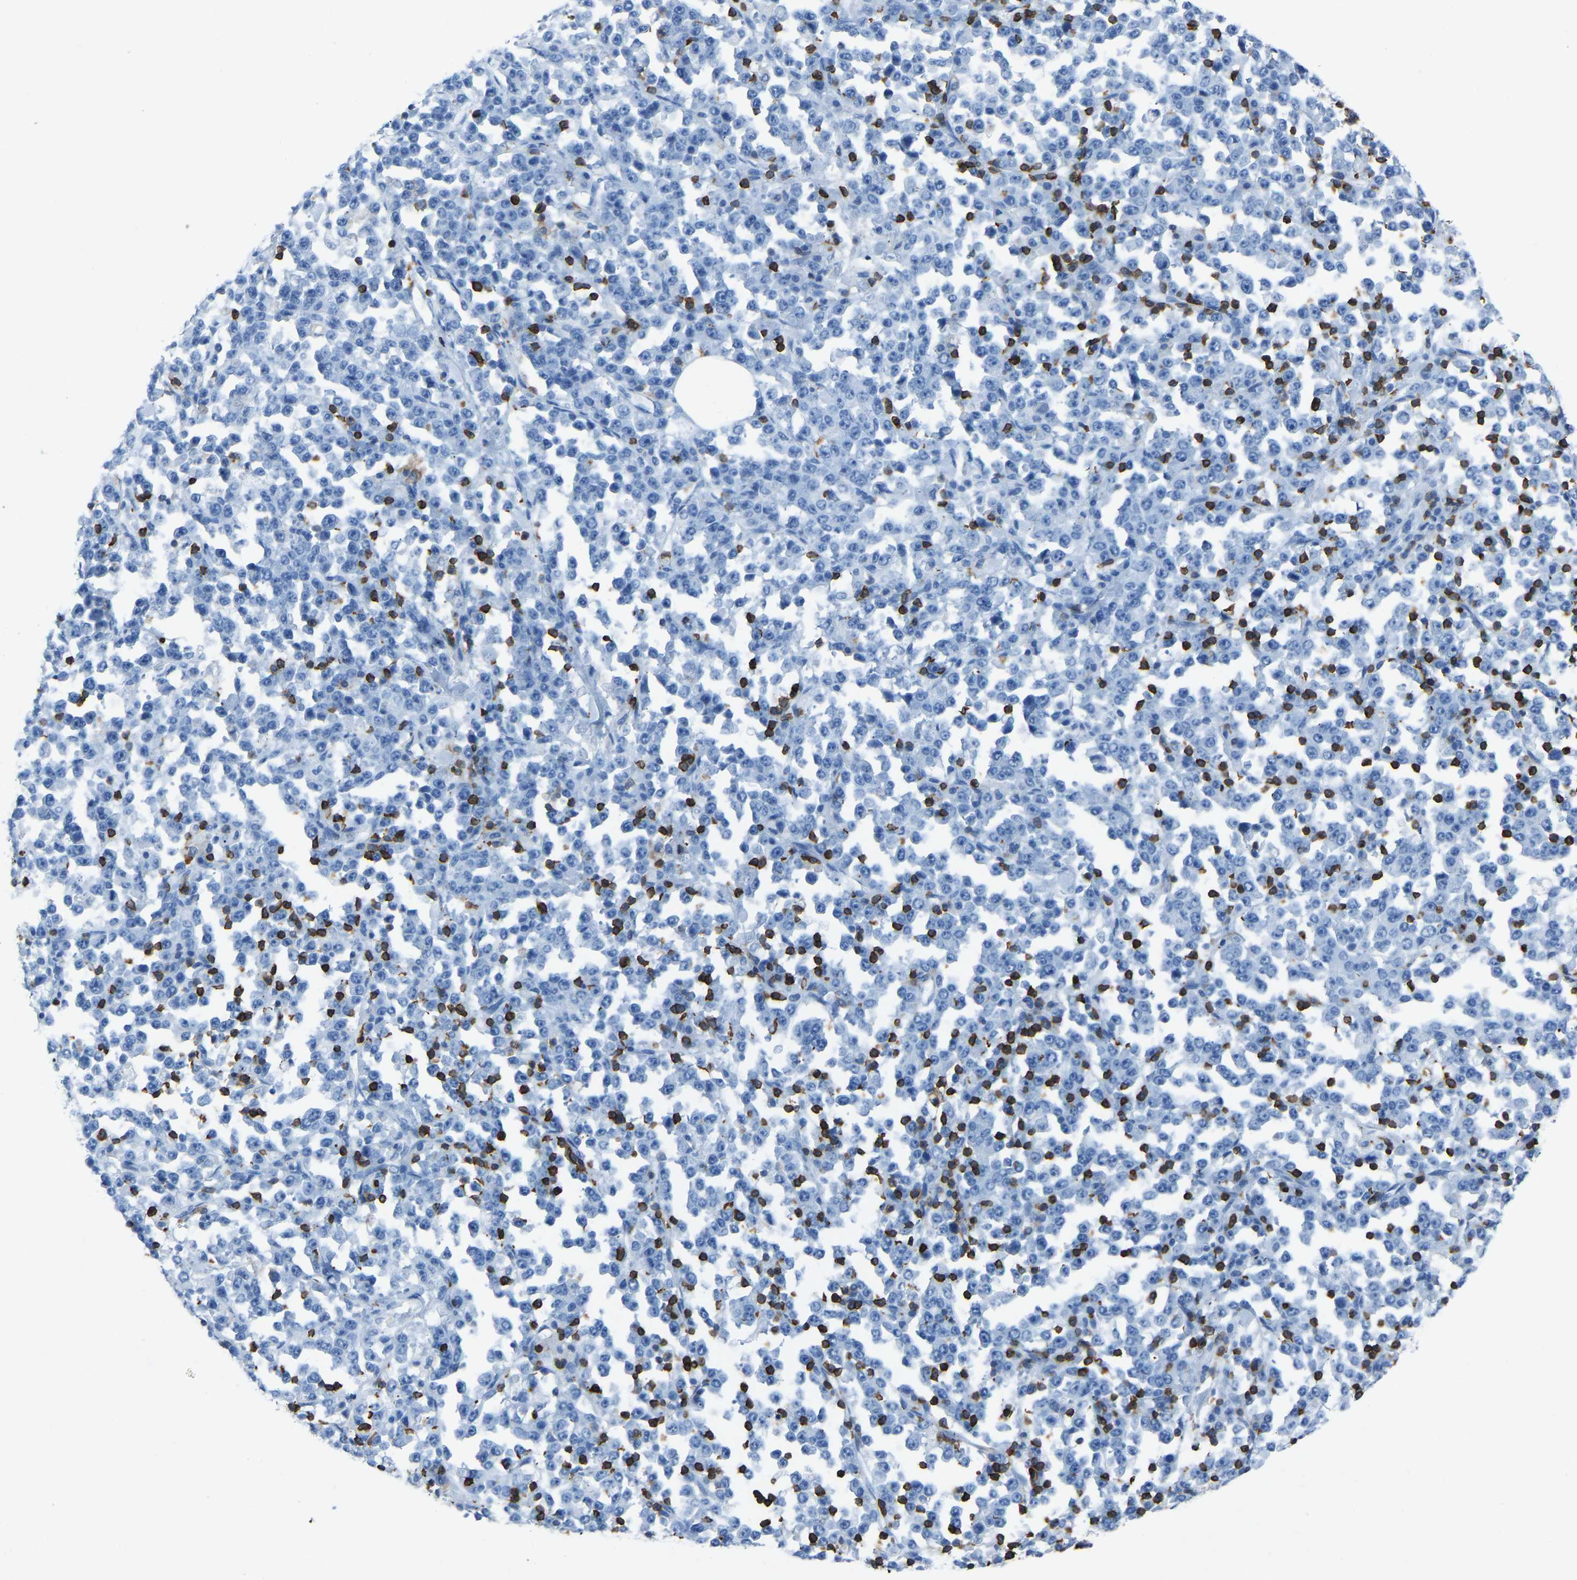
{"staining": {"intensity": "negative", "quantity": "none", "location": "none"}, "tissue": "stomach cancer", "cell_type": "Tumor cells", "image_type": "cancer", "snomed": [{"axis": "morphology", "description": "Normal tissue, NOS"}, {"axis": "morphology", "description": "Adenocarcinoma, NOS"}, {"axis": "topography", "description": "Stomach, upper"}, {"axis": "topography", "description": "Stomach"}], "caption": "The histopathology image displays no staining of tumor cells in adenocarcinoma (stomach).", "gene": "LSP1", "patient": {"sex": "male", "age": 59}}